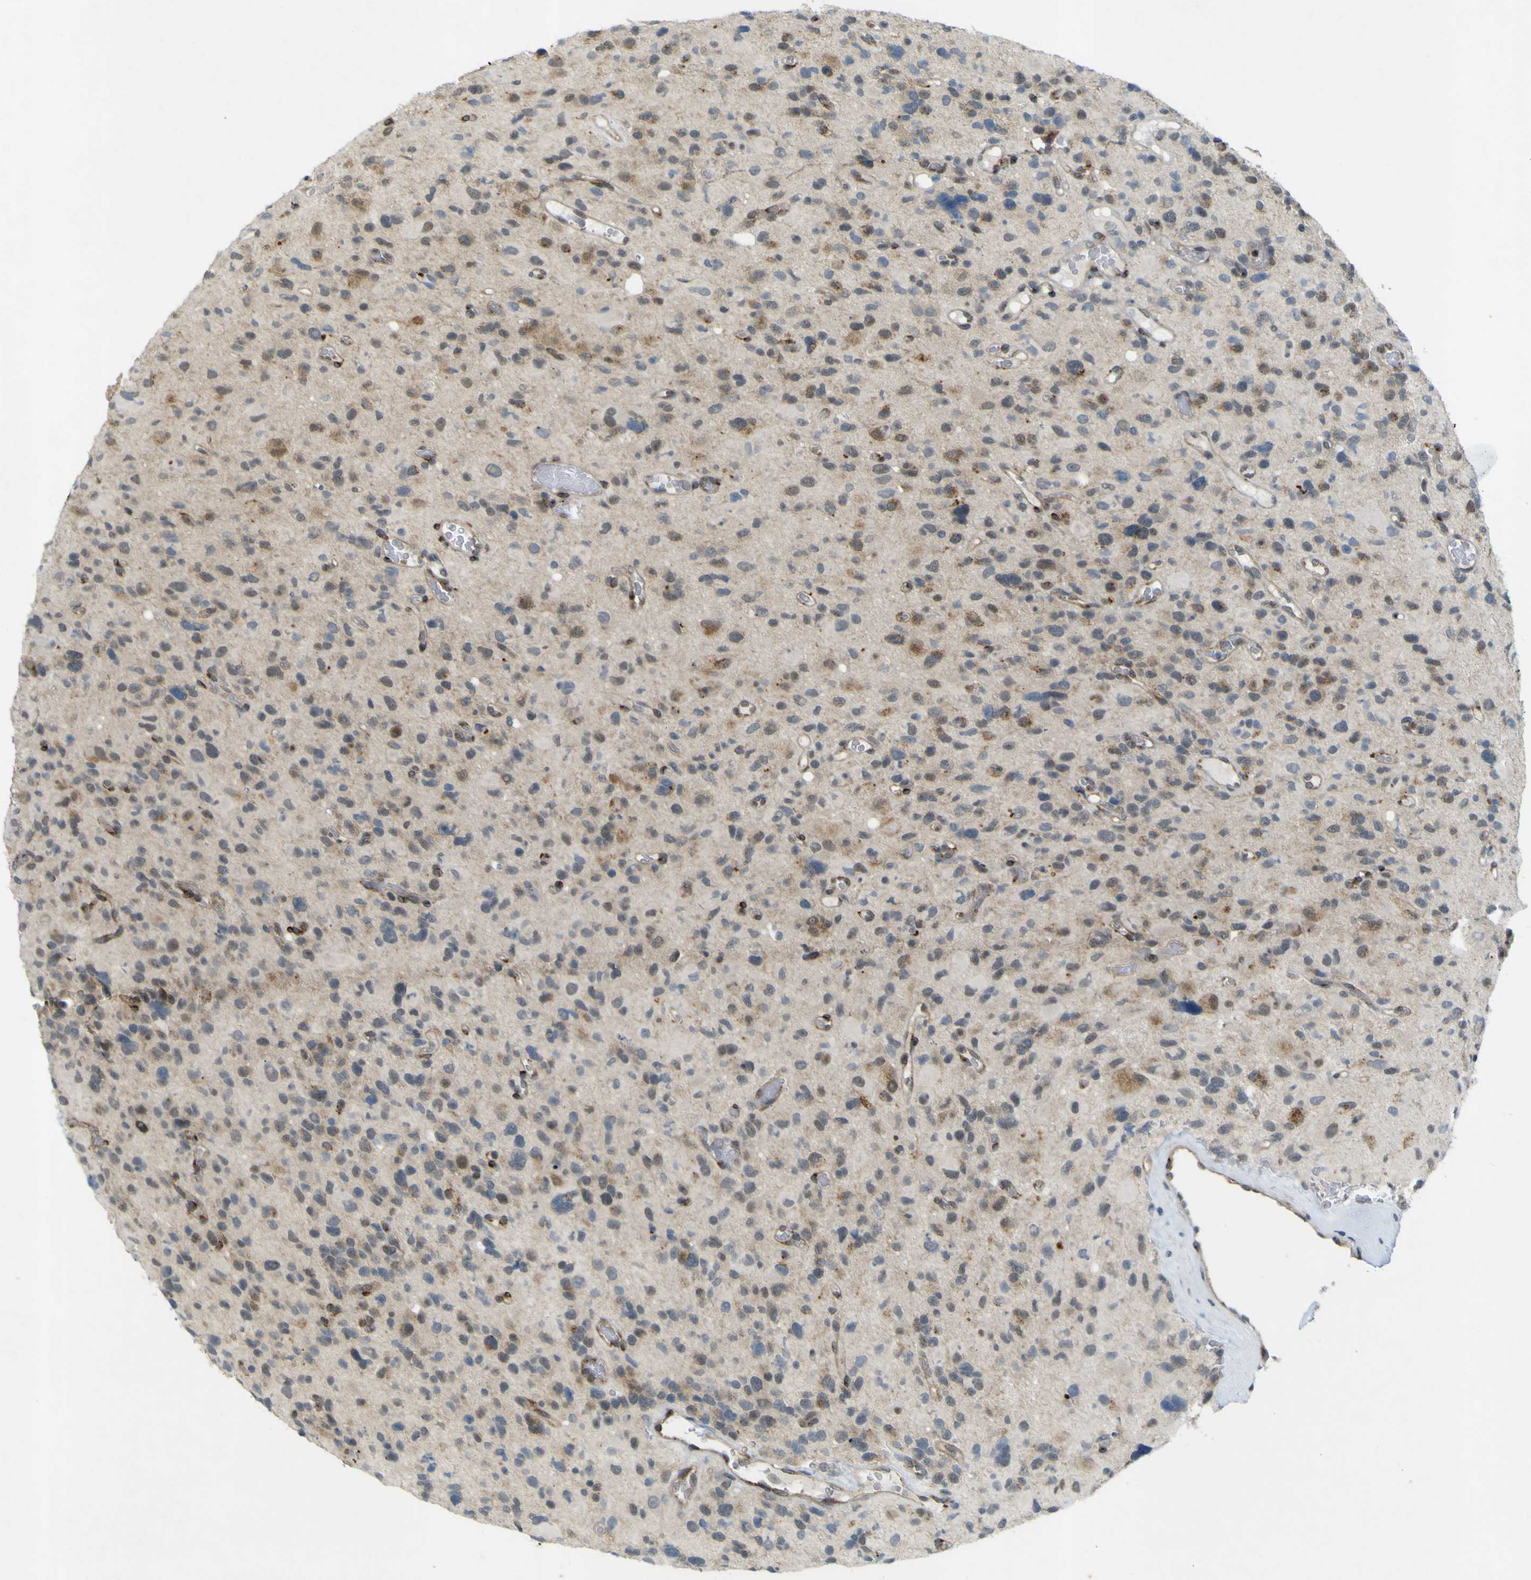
{"staining": {"intensity": "weak", "quantity": "<25%", "location": "cytoplasmic/membranous,nuclear"}, "tissue": "glioma", "cell_type": "Tumor cells", "image_type": "cancer", "snomed": [{"axis": "morphology", "description": "Glioma, malignant, High grade"}, {"axis": "topography", "description": "Brain"}], "caption": "An image of human malignant glioma (high-grade) is negative for staining in tumor cells.", "gene": "IGF2R", "patient": {"sex": "male", "age": 48}}